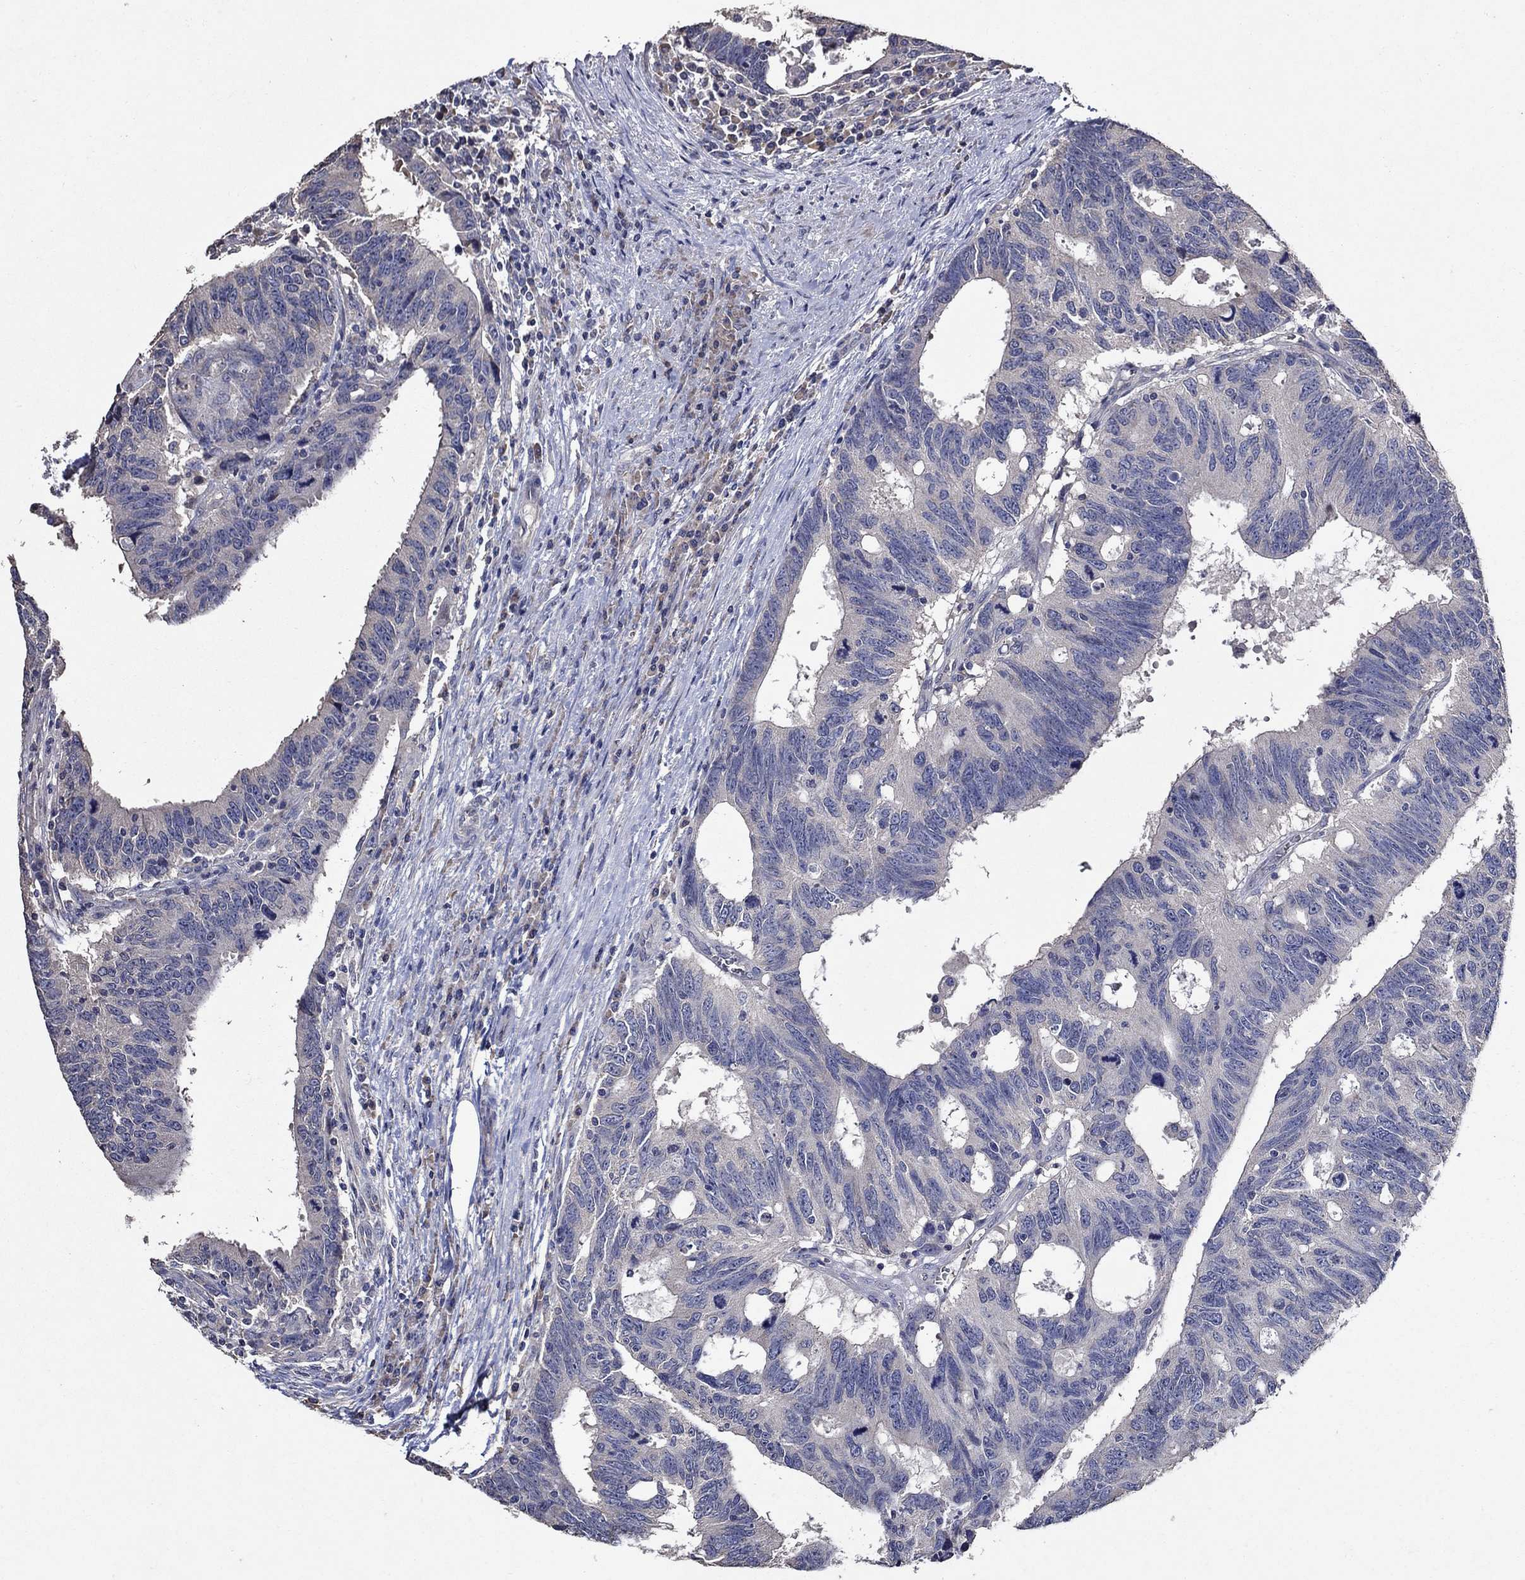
{"staining": {"intensity": "negative", "quantity": "none", "location": "none"}, "tissue": "colorectal cancer", "cell_type": "Tumor cells", "image_type": "cancer", "snomed": [{"axis": "morphology", "description": "Adenocarcinoma, NOS"}, {"axis": "topography", "description": "Colon"}], "caption": "This photomicrograph is of colorectal cancer stained with IHC to label a protein in brown with the nuclei are counter-stained blue. There is no expression in tumor cells.", "gene": "HAP1", "patient": {"sex": "female", "age": 77}}